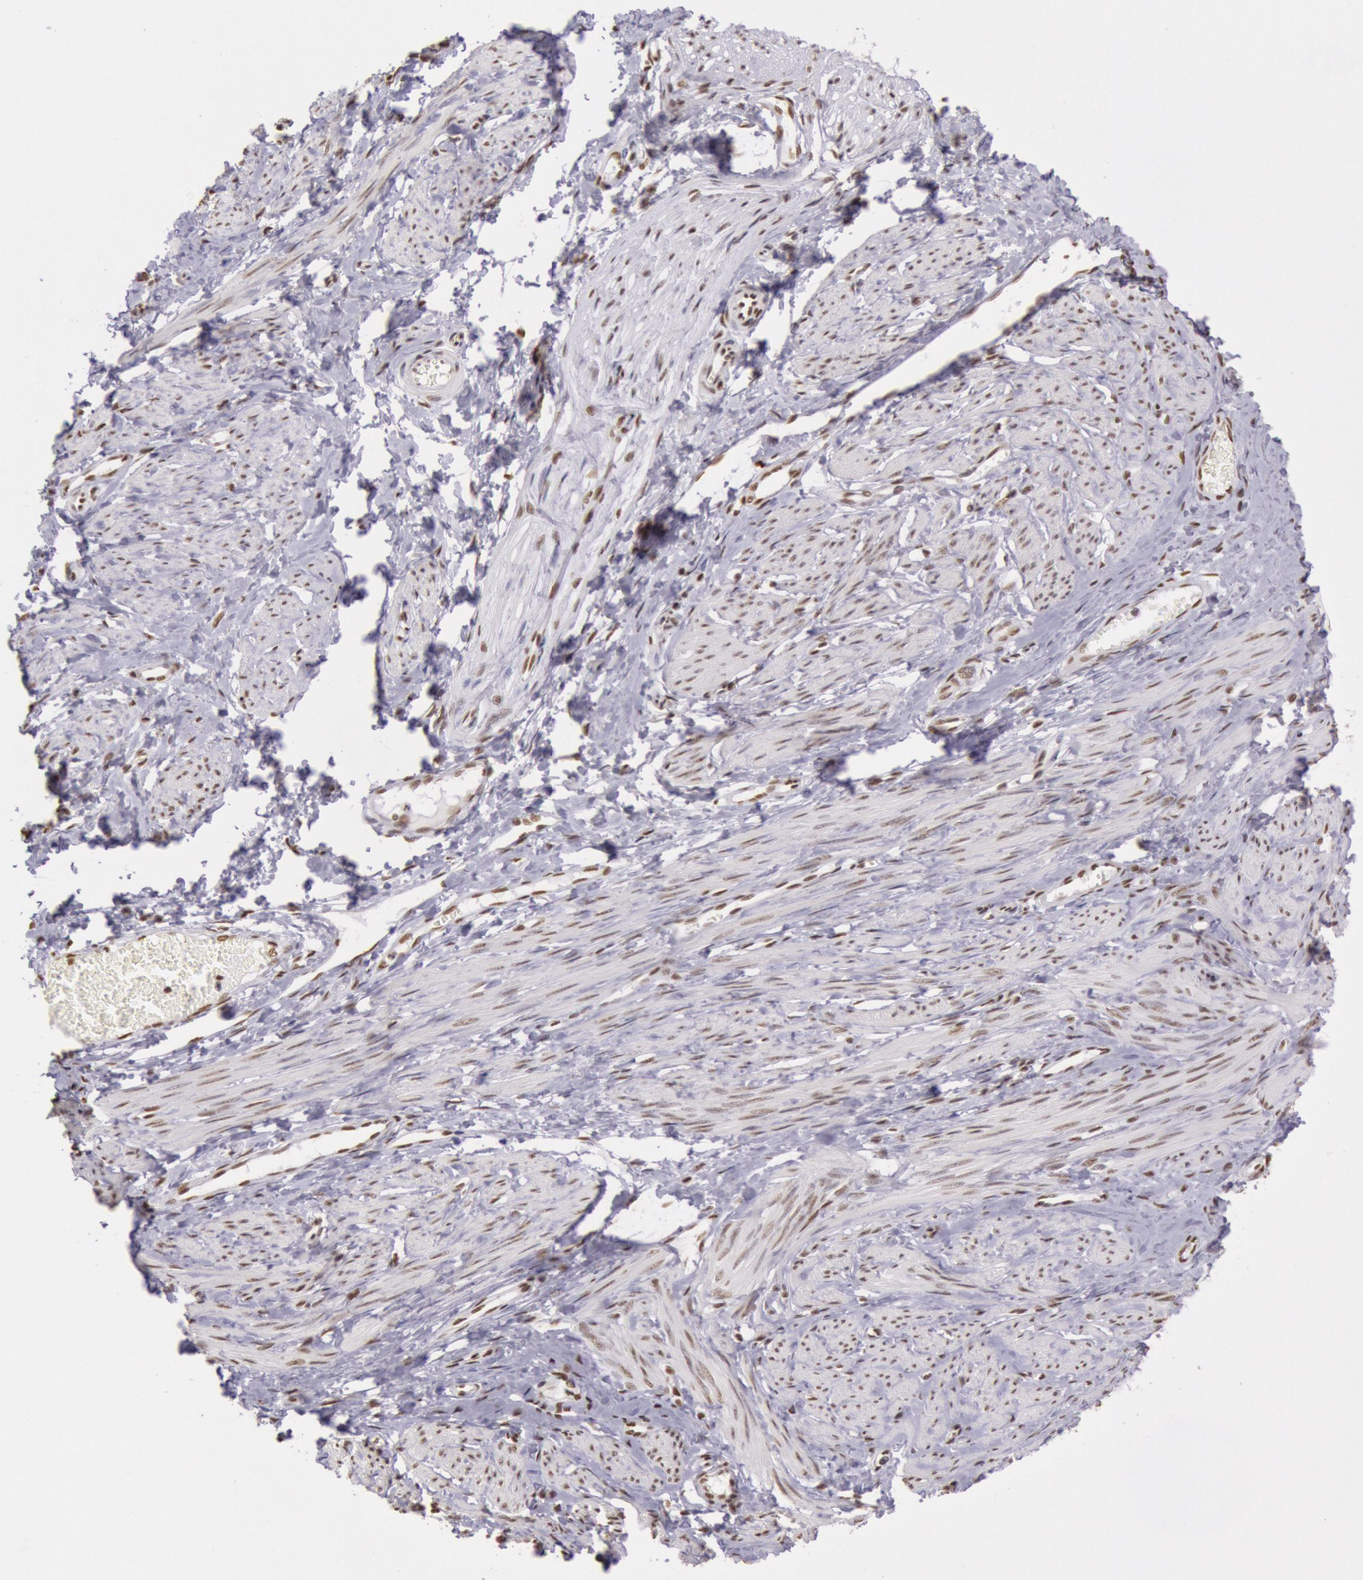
{"staining": {"intensity": "moderate", "quantity": "25%-75%", "location": "nuclear"}, "tissue": "smooth muscle", "cell_type": "Smooth muscle cells", "image_type": "normal", "snomed": [{"axis": "morphology", "description": "Normal tissue, NOS"}, {"axis": "topography", "description": "Smooth muscle"}, {"axis": "topography", "description": "Uterus"}], "caption": "A photomicrograph of smooth muscle stained for a protein displays moderate nuclear brown staining in smooth muscle cells. The protein is shown in brown color, while the nuclei are stained blue.", "gene": "HNRNPH1", "patient": {"sex": "female", "age": 39}}